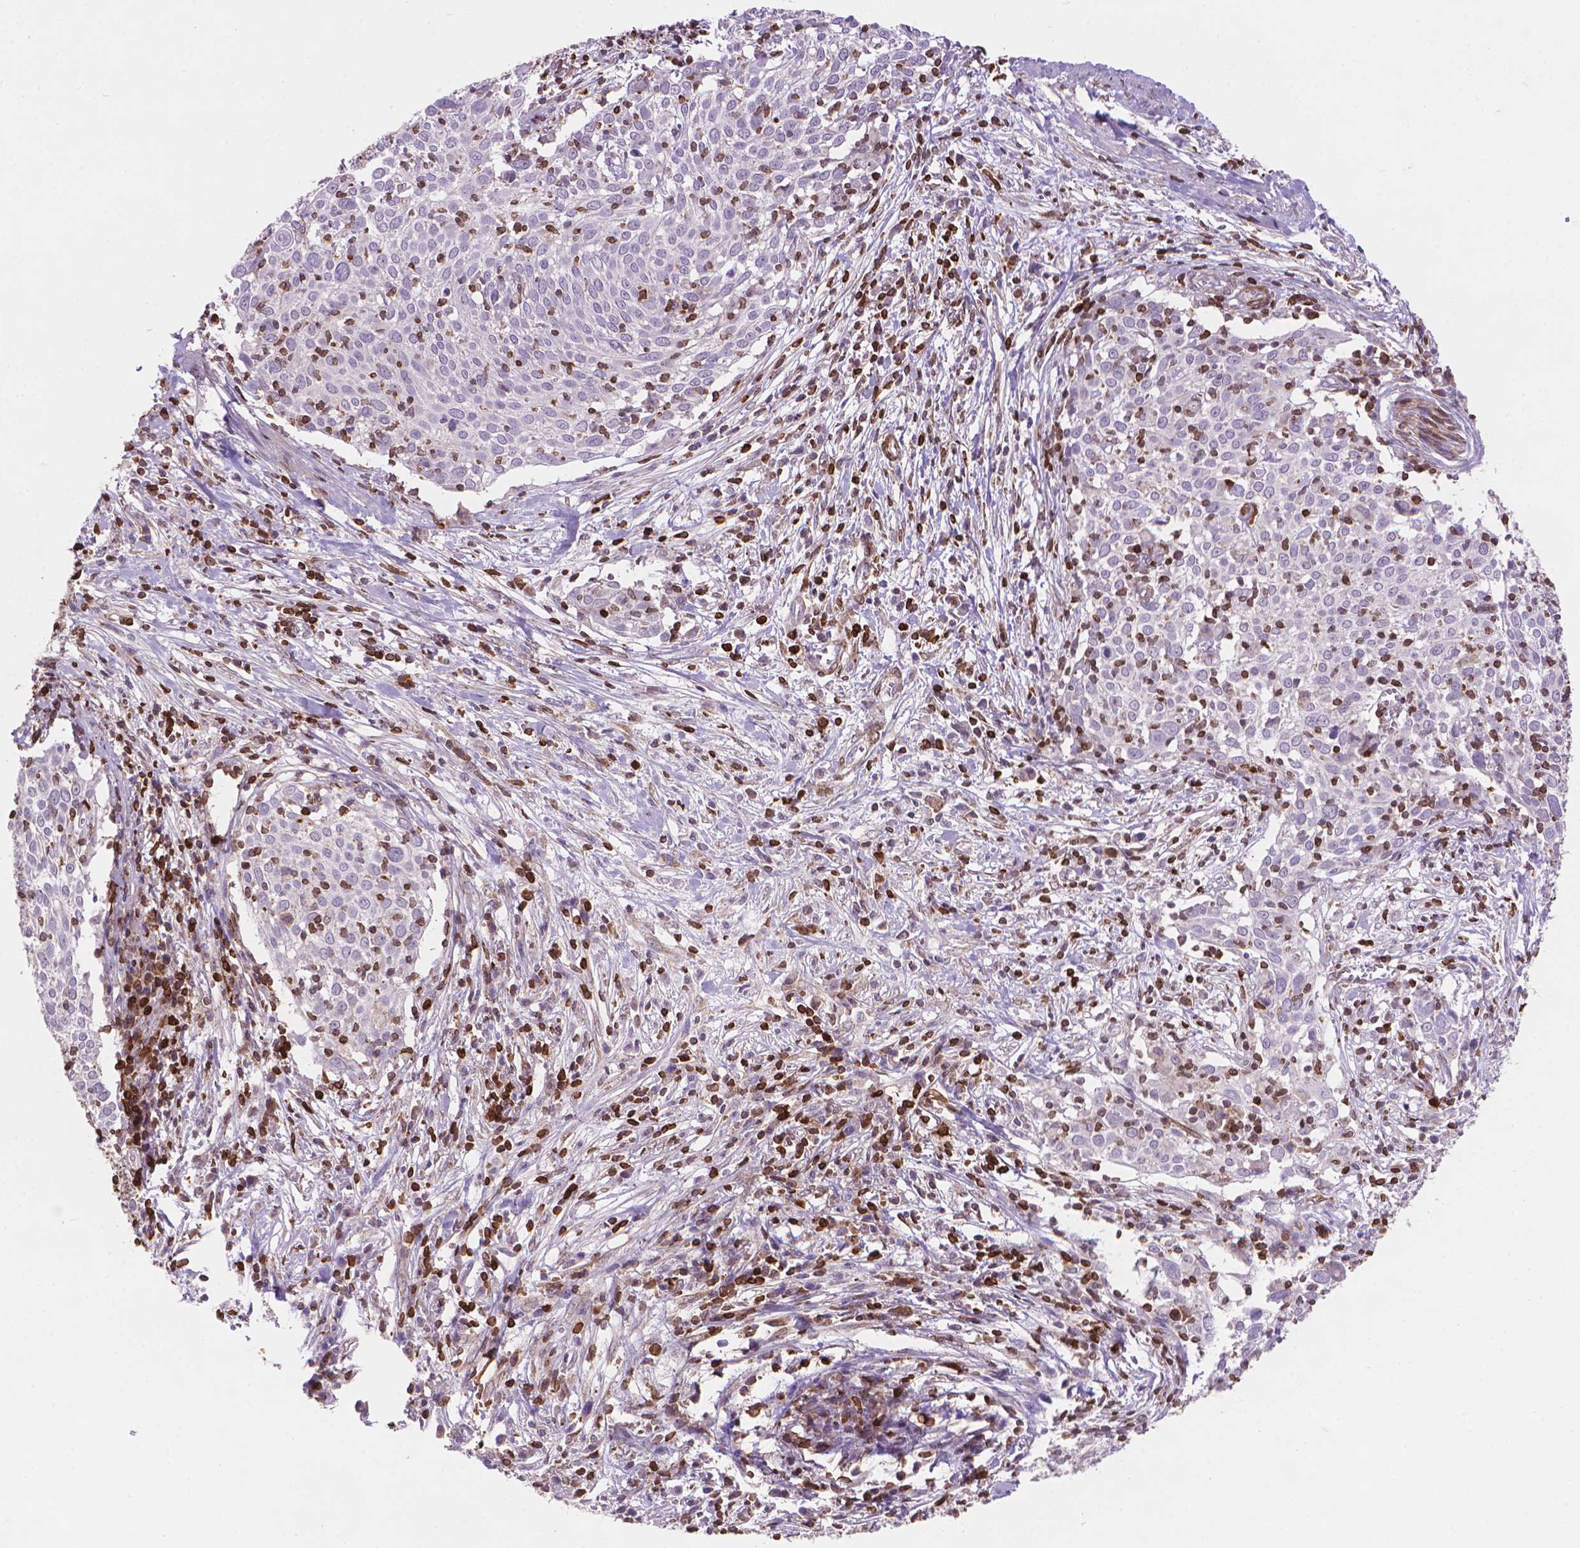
{"staining": {"intensity": "negative", "quantity": "none", "location": "none"}, "tissue": "cervical cancer", "cell_type": "Tumor cells", "image_type": "cancer", "snomed": [{"axis": "morphology", "description": "Squamous cell carcinoma, NOS"}, {"axis": "topography", "description": "Cervix"}], "caption": "High magnification brightfield microscopy of cervical cancer (squamous cell carcinoma) stained with DAB (3,3'-diaminobenzidine) (brown) and counterstained with hematoxylin (blue): tumor cells show no significant staining. (Stains: DAB immunohistochemistry with hematoxylin counter stain, Microscopy: brightfield microscopy at high magnification).", "gene": "BCL2", "patient": {"sex": "female", "age": 39}}